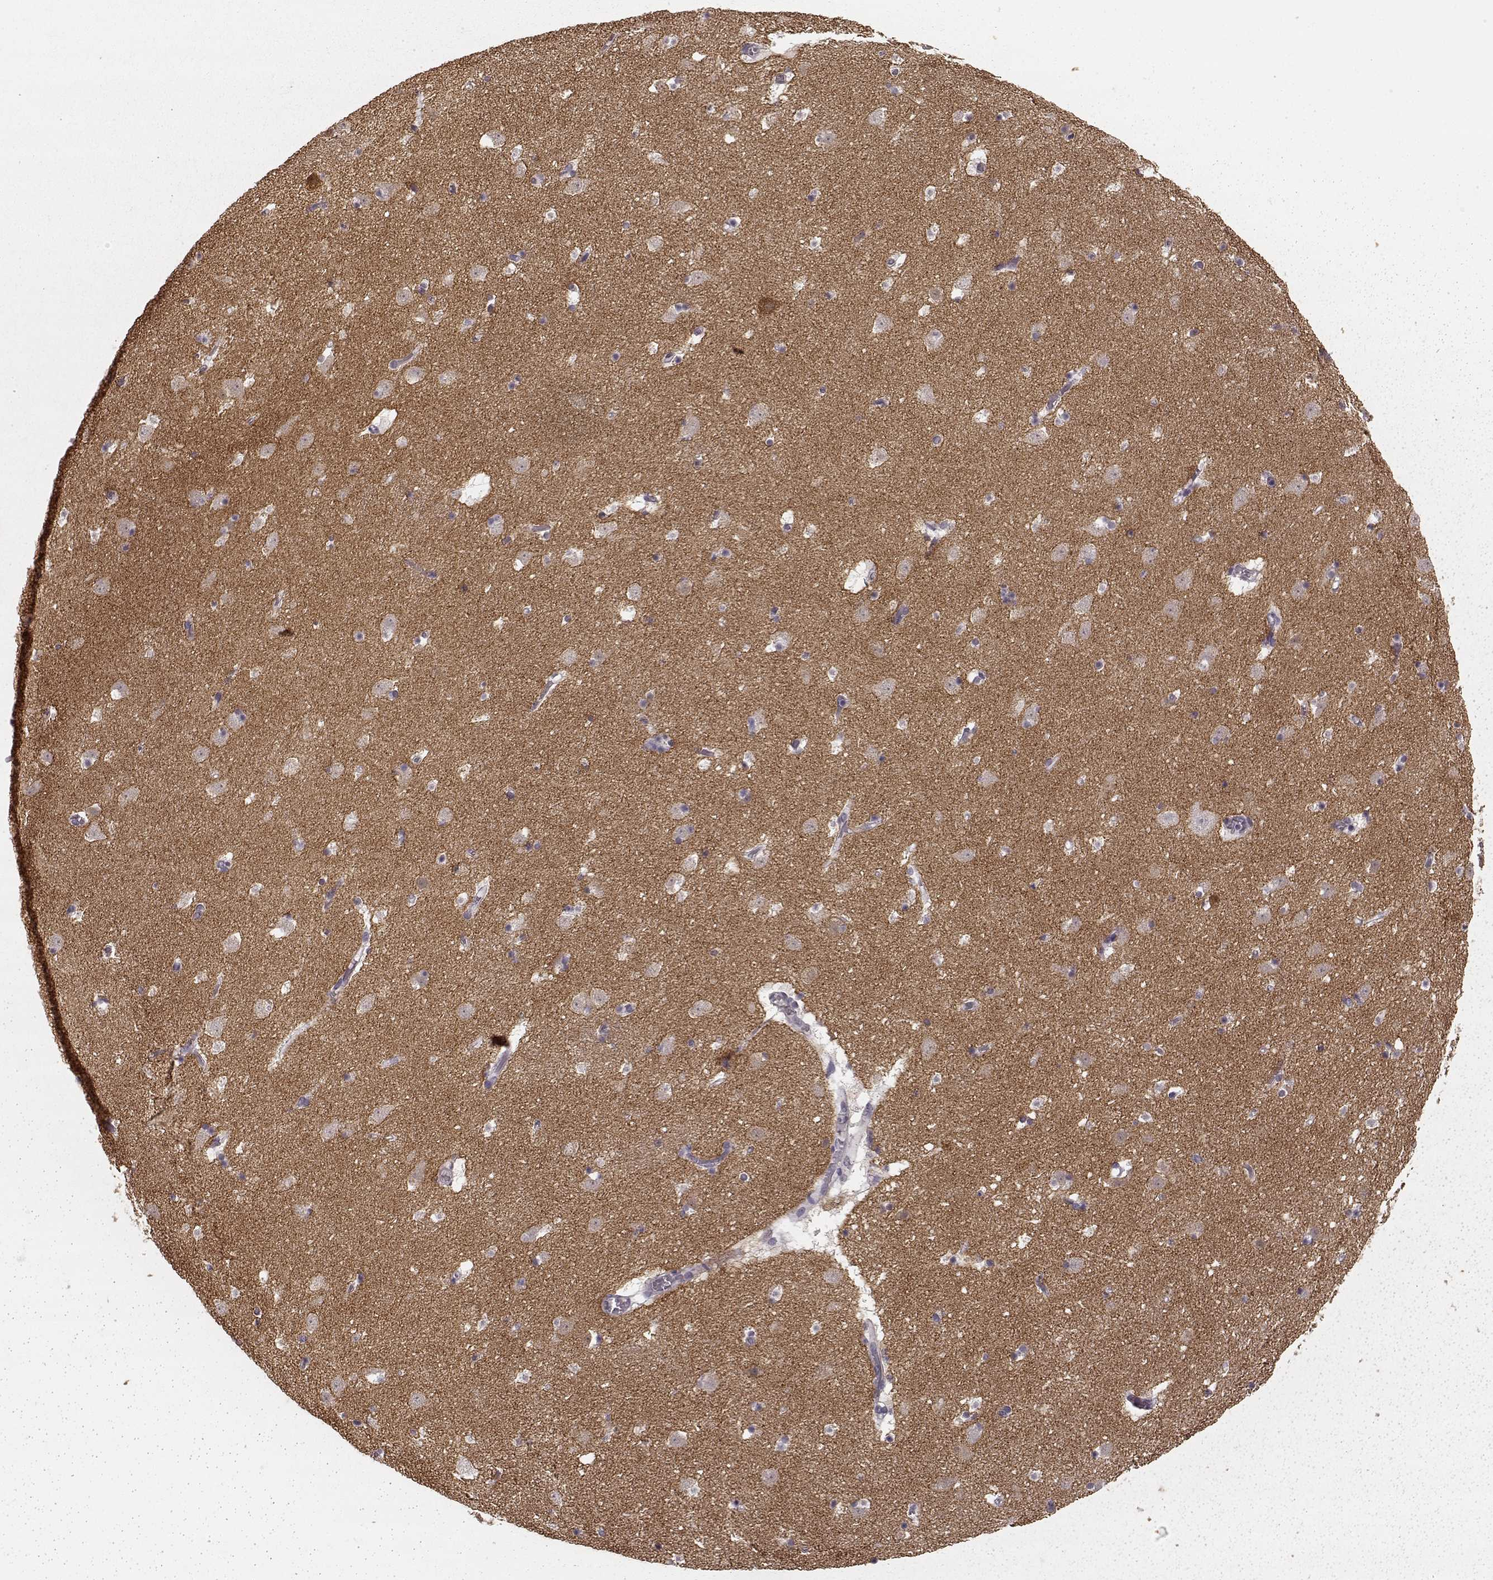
{"staining": {"intensity": "negative", "quantity": "none", "location": "none"}, "tissue": "caudate", "cell_type": "Glial cells", "image_type": "normal", "snomed": [{"axis": "morphology", "description": "Normal tissue, NOS"}, {"axis": "topography", "description": "Lateral ventricle wall"}], "caption": "Human caudate stained for a protein using IHC exhibits no expression in glial cells.", "gene": "PRKCE", "patient": {"sex": "female", "age": 42}}